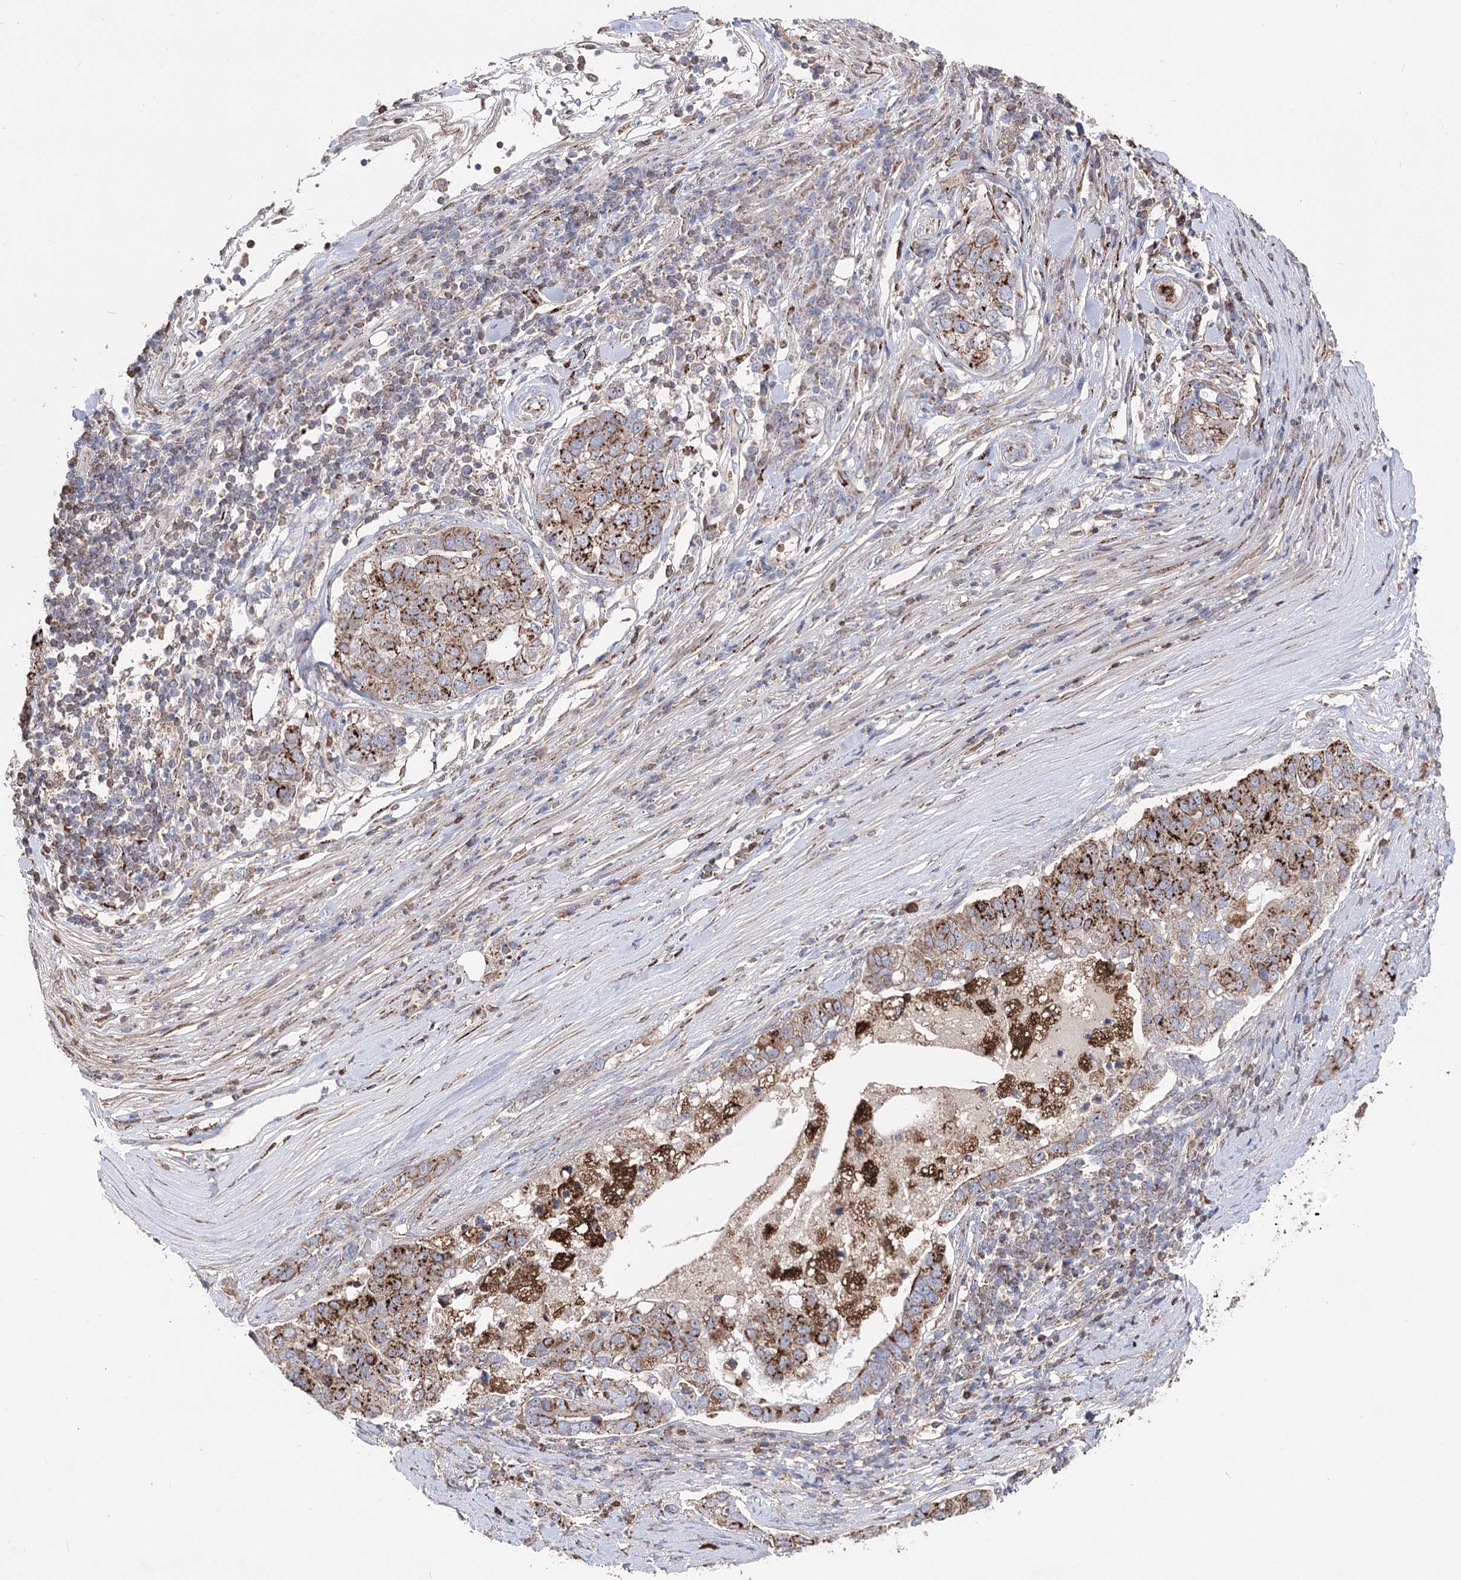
{"staining": {"intensity": "strong", "quantity": "25%-75%", "location": "cytoplasmic/membranous"}, "tissue": "pancreatic cancer", "cell_type": "Tumor cells", "image_type": "cancer", "snomed": [{"axis": "morphology", "description": "Adenocarcinoma, NOS"}, {"axis": "topography", "description": "Pancreas"}], "caption": "Tumor cells show high levels of strong cytoplasmic/membranous staining in about 25%-75% of cells in human pancreatic adenocarcinoma. (DAB (3,3'-diaminobenzidine) = brown stain, brightfield microscopy at high magnification).", "gene": "ARHGAP20", "patient": {"sex": "female", "age": 61}}